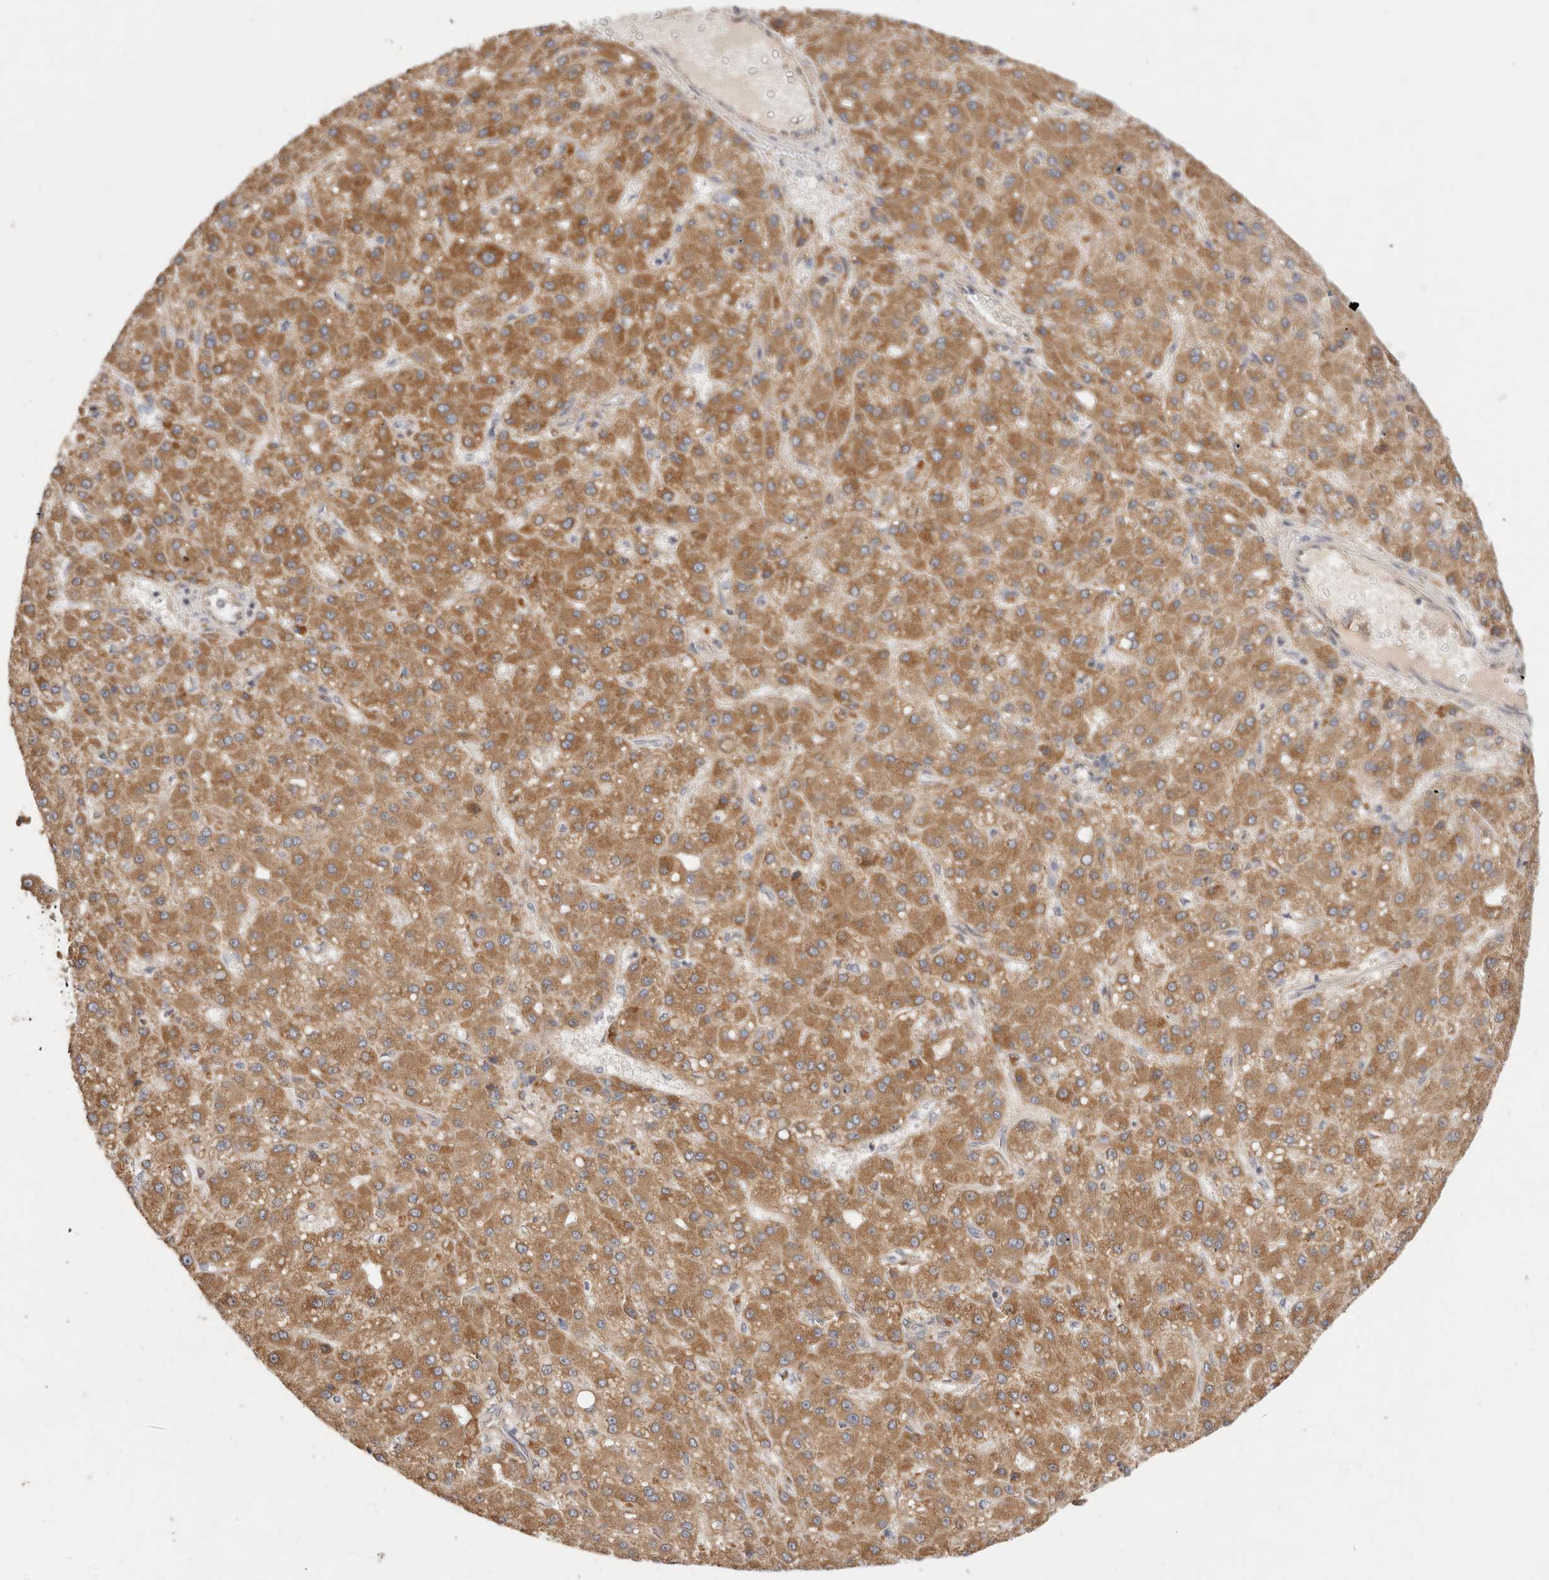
{"staining": {"intensity": "moderate", "quantity": ">75%", "location": "cytoplasmic/membranous"}, "tissue": "liver cancer", "cell_type": "Tumor cells", "image_type": "cancer", "snomed": [{"axis": "morphology", "description": "Carcinoma, Hepatocellular, NOS"}, {"axis": "topography", "description": "Liver"}], "caption": "Protein staining shows moderate cytoplasmic/membranous staining in about >75% of tumor cells in liver hepatocellular carcinoma. (IHC, brightfield microscopy, high magnification).", "gene": "SGK3", "patient": {"sex": "male", "age": 67}}